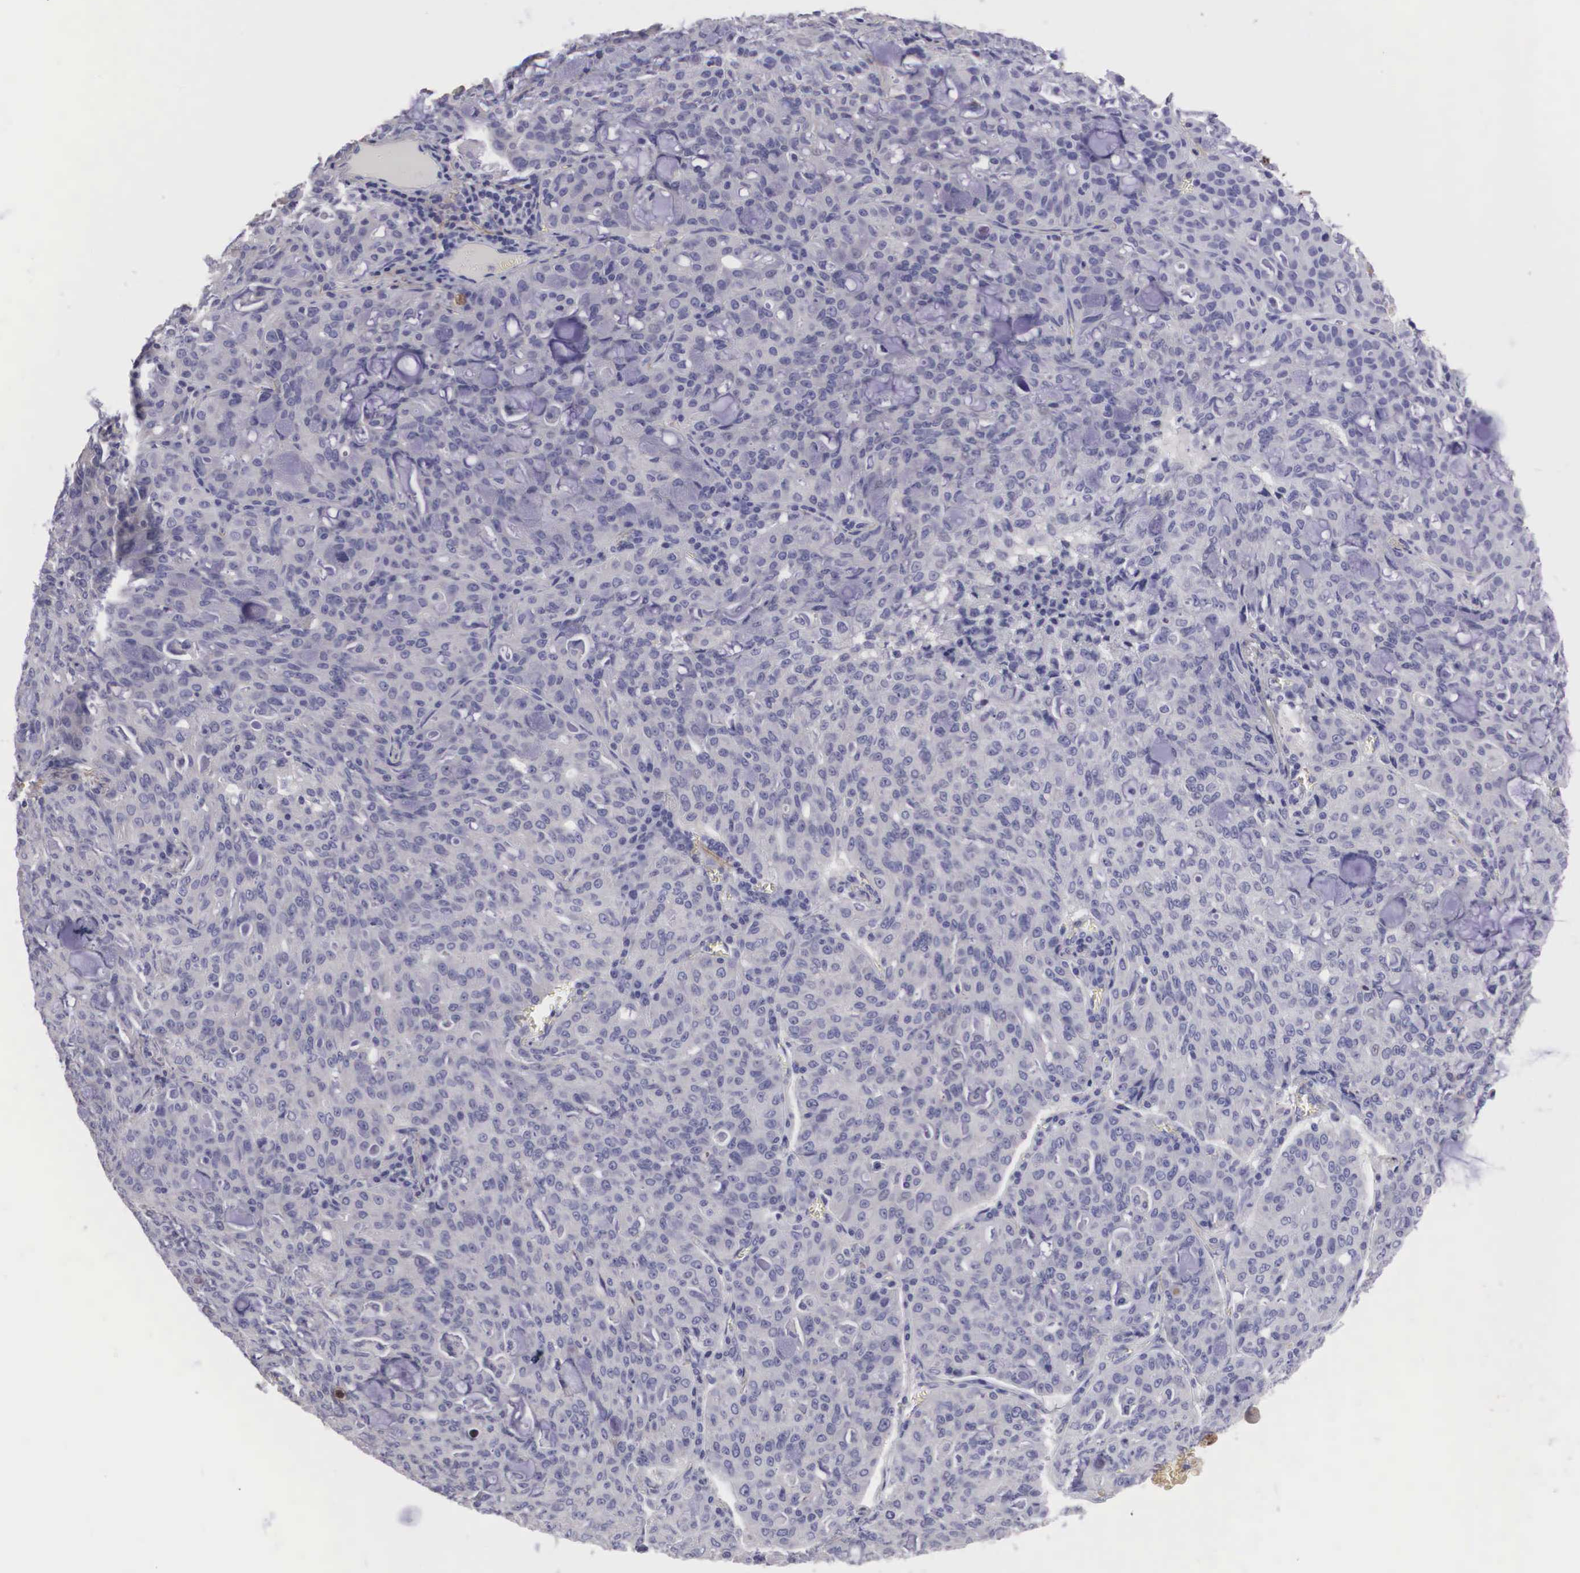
{"staining": {"intensity": "negative", "quantity": "none", "location": "none"}, "tissue": "lung cancer", "cell_type": "Tumor cells", "image_type": "cancer", "snomed": [{"axis": "morphology", "description": "Adenocarcinoma, NOS"}, {"axis": "topography", "description": "Lung"}], "caption": "IHC micrograph of neoplastic tissue: adenocarcinoma (lung) stained with DAB exhibits no significant protein positivity in tumor cells.", "gene": "CLU", "patient": {"sex": "female", "age": 44}}